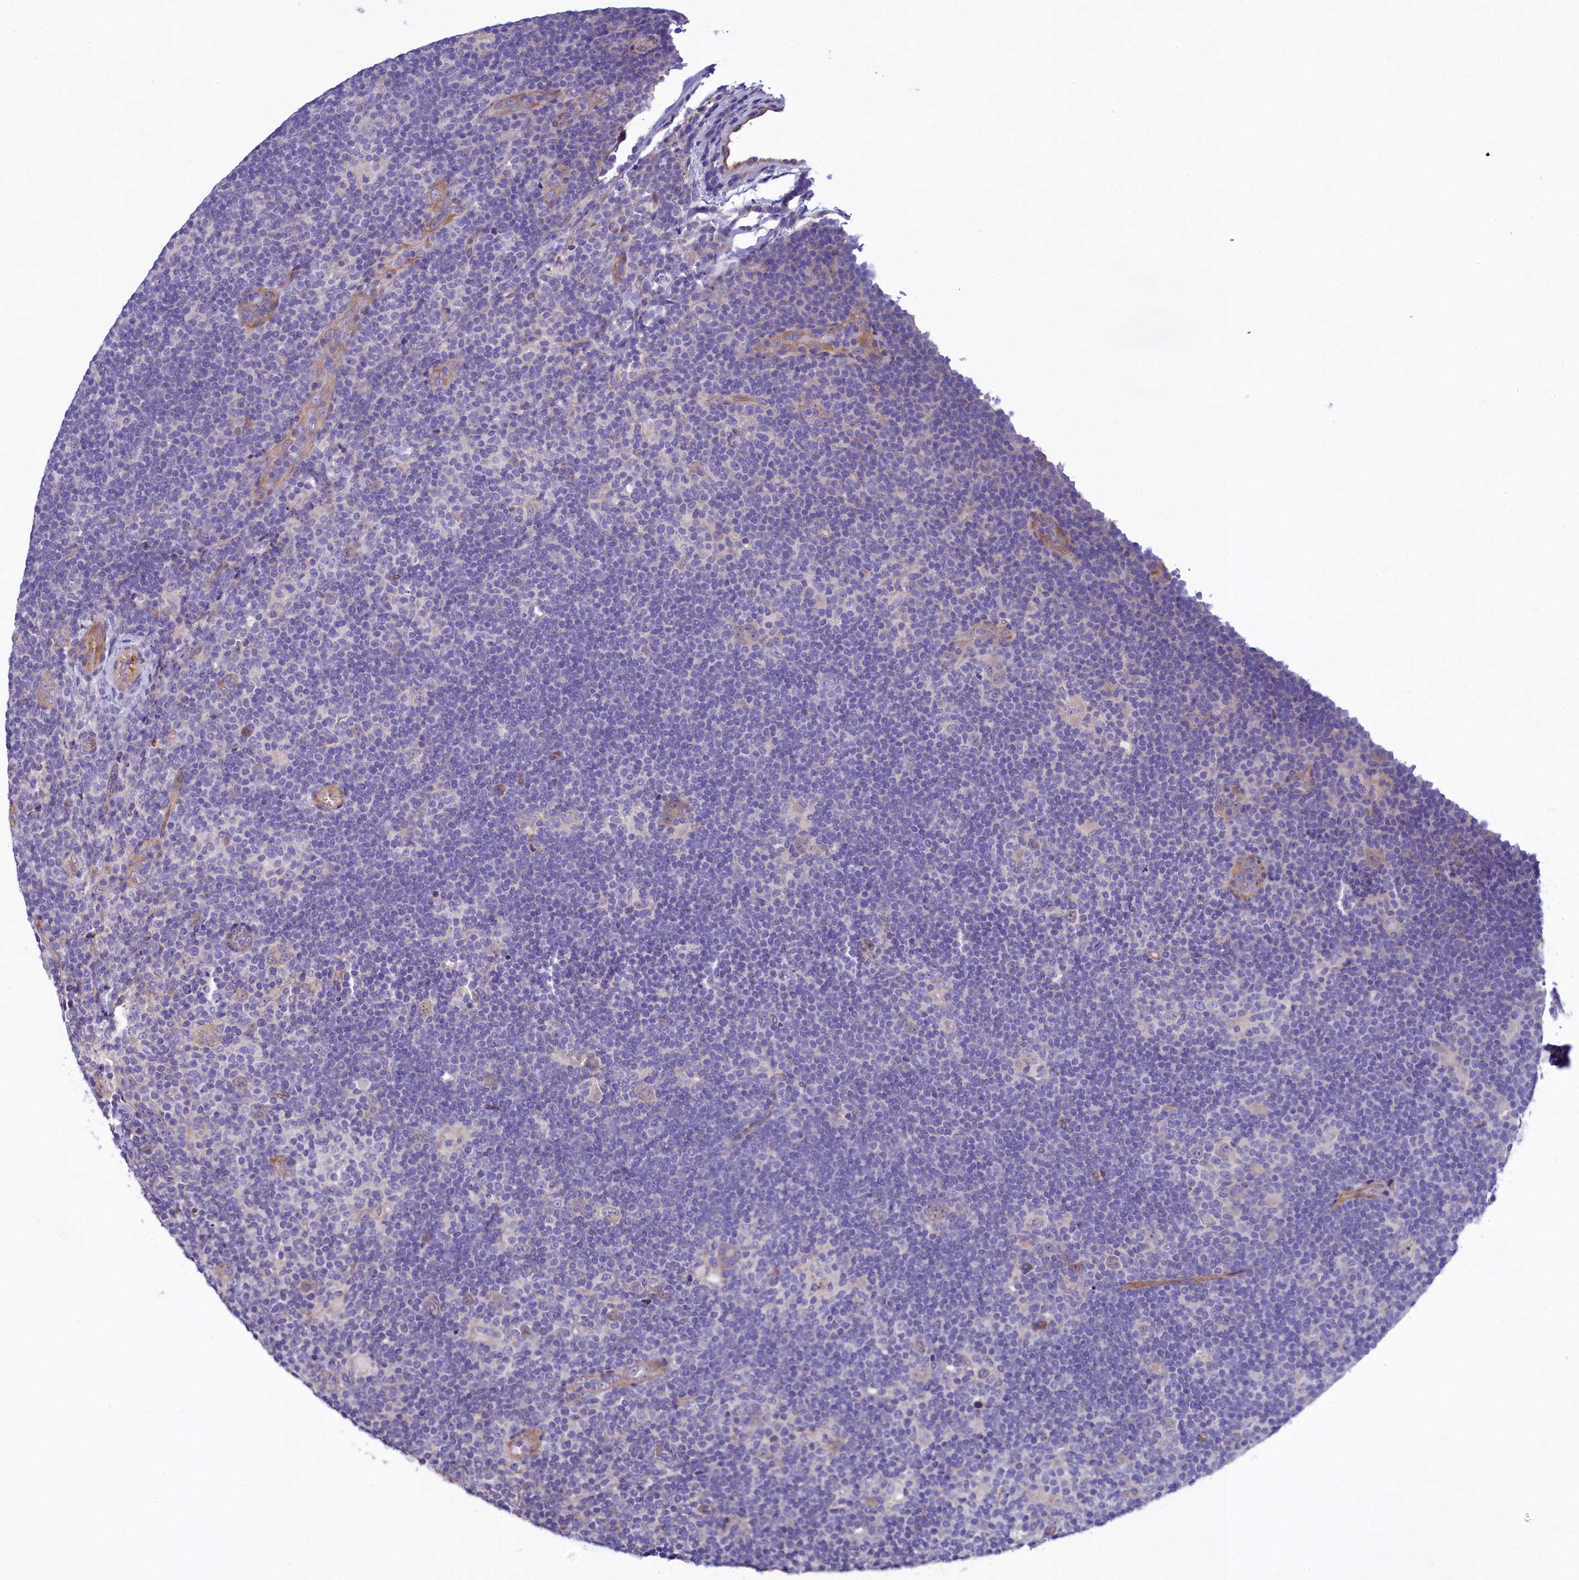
{"staining": {"intensity": "negative", "quantity": "none", "location": "none"}, "tissue": "lymphoma", "cell_type": "Tumor cells", "image_type": "cancer", "snomed": [{"axis": "morphology", "description": "Hodgkin's disease, NOS"}, {"axis": "topography", "description": "Lymph node"}], "caption": "A histopathology image of human lymphoma is negative for staining in tumor cells.", "gene": "KRBOX5", "patient": {"sex": "female", "age": 57}}